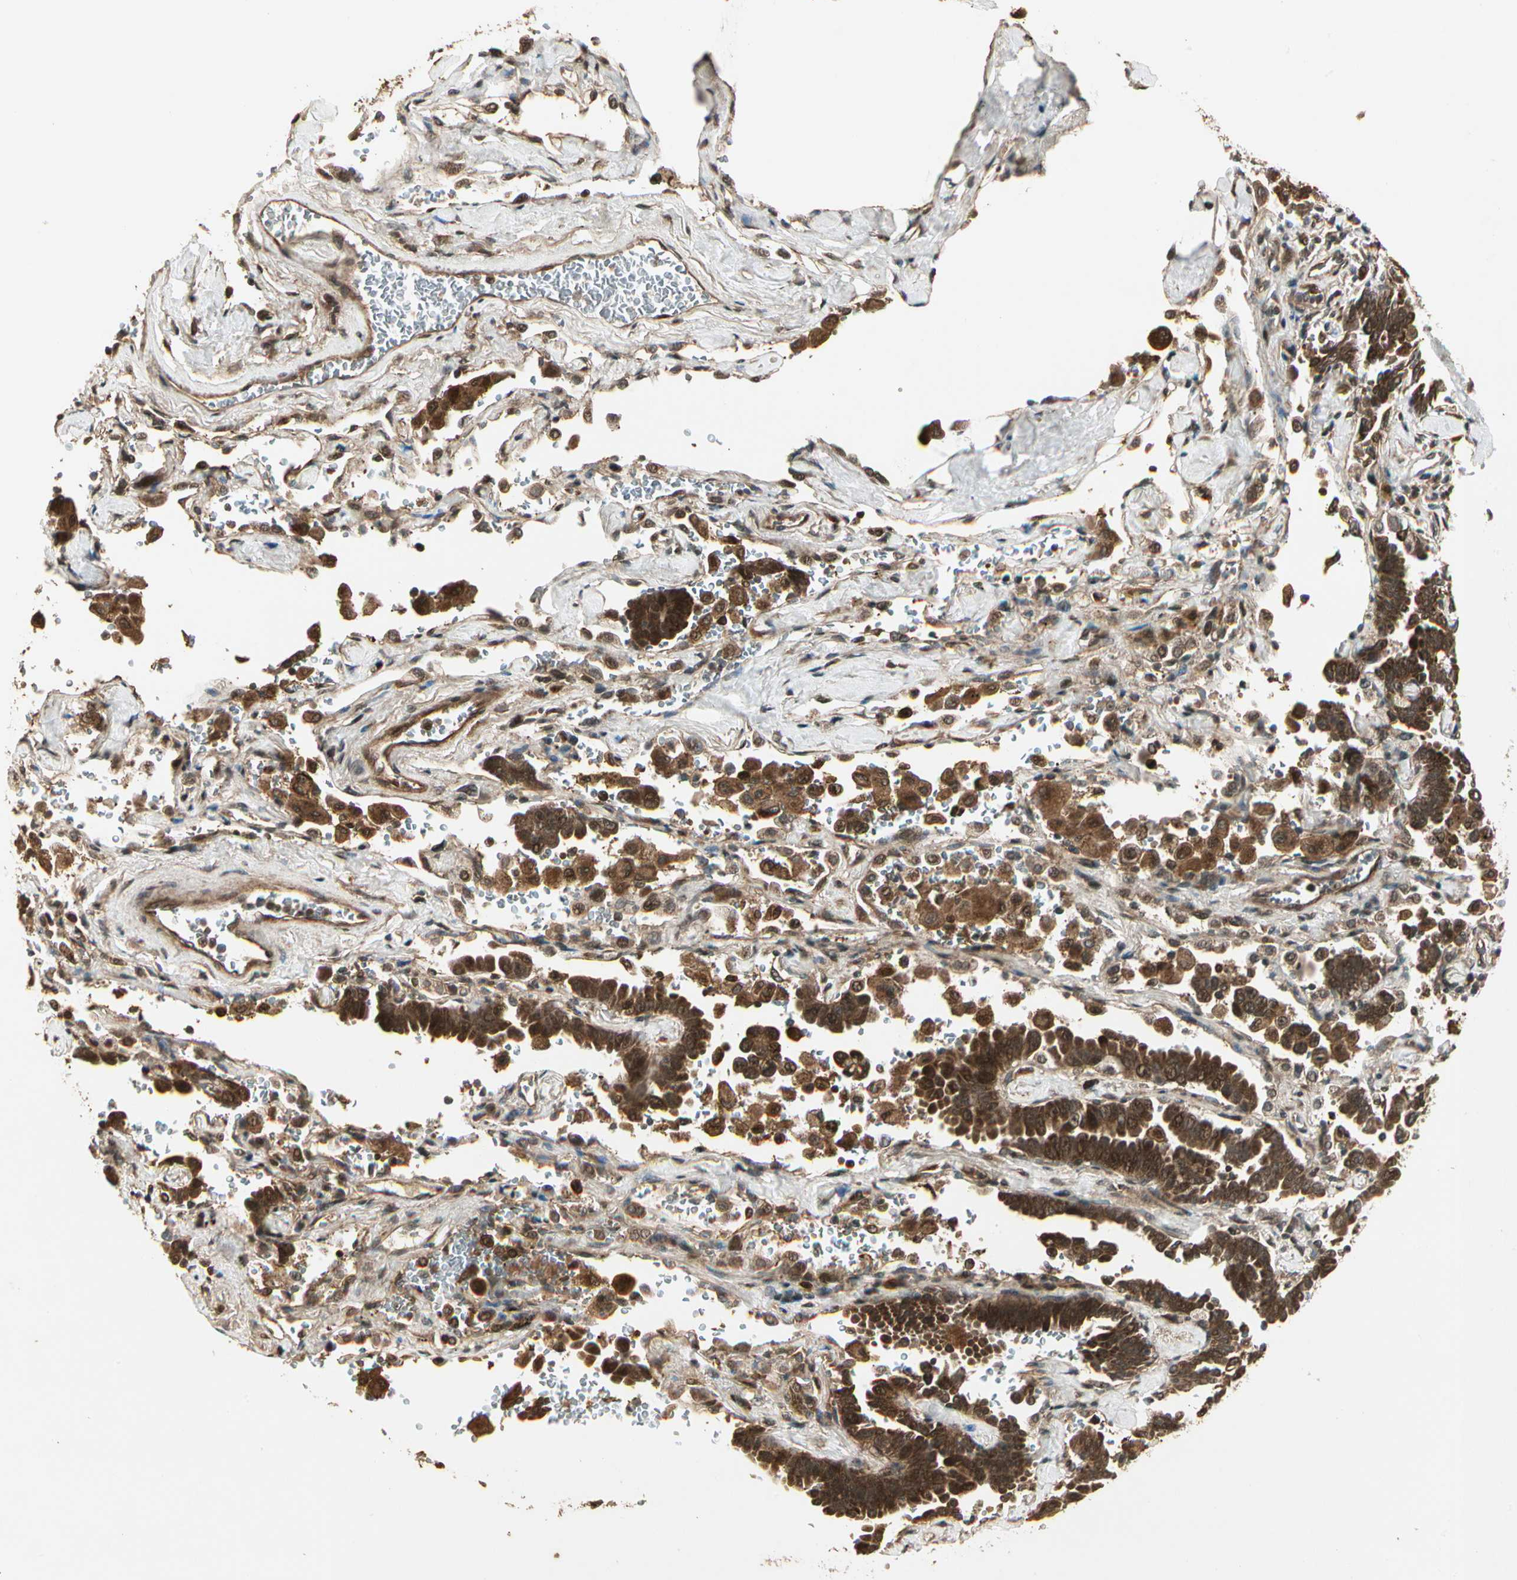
{"staining": {"intensity": "moderate", "quantity": ">75%", "location": "cytoplasmic/membranous"}, "tissue": "lung cancer", "cell_type": "Tumor cells", "image_type": "cancer", "snomed": [{"axis": "morphology", "description": "Adenocarcinoma, NOS"}, {"axis": "topography", "description": "Lung"}], "caption": "Approximately >75% of tumor cells in human lung adenocarcinoma show moderate cytoplasmic/membranous protein staining as visualized by brown immunohistochemical staining.", "gene": "GLUL", "patient": {"sex": "female", "age": 64}}